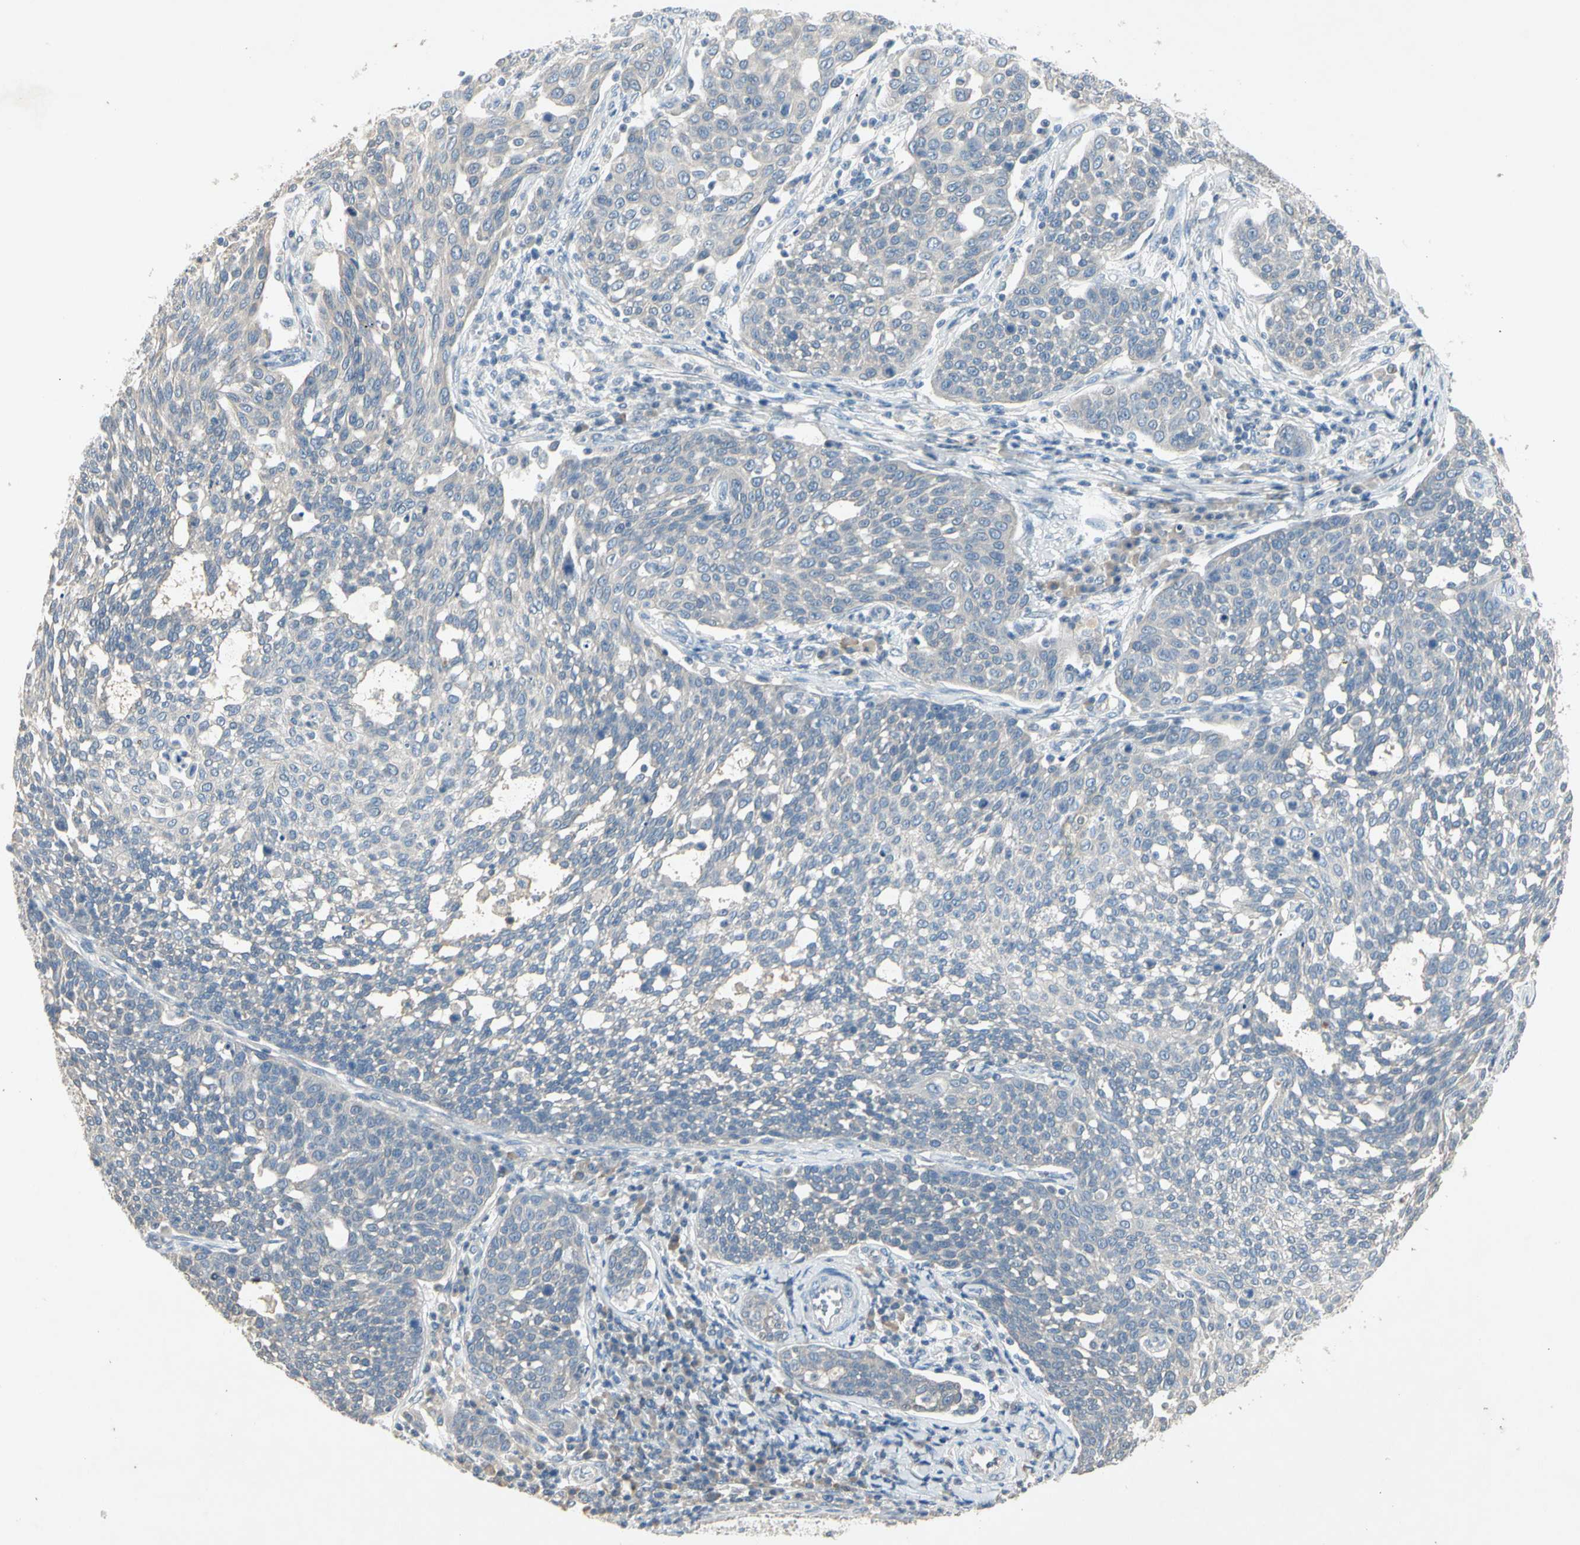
{"staining": {"intensity": "negative", "quantity": "none", "location": "none"}, "tissue": "cervical cancer", "cell_type": "Tumor cells", "image_type": "cancer", "snomed": [{"axis": "morphology", "description": "Squamous cell carcinoma, NOS"}, {"axis": "topography", "description": "Cervix"}], "caption": "Tumor cells show no significant expression in cervical squamous cell carcinoma.", "gene": "PRSS21", "patient": {"sex": "female", "age": 34}}